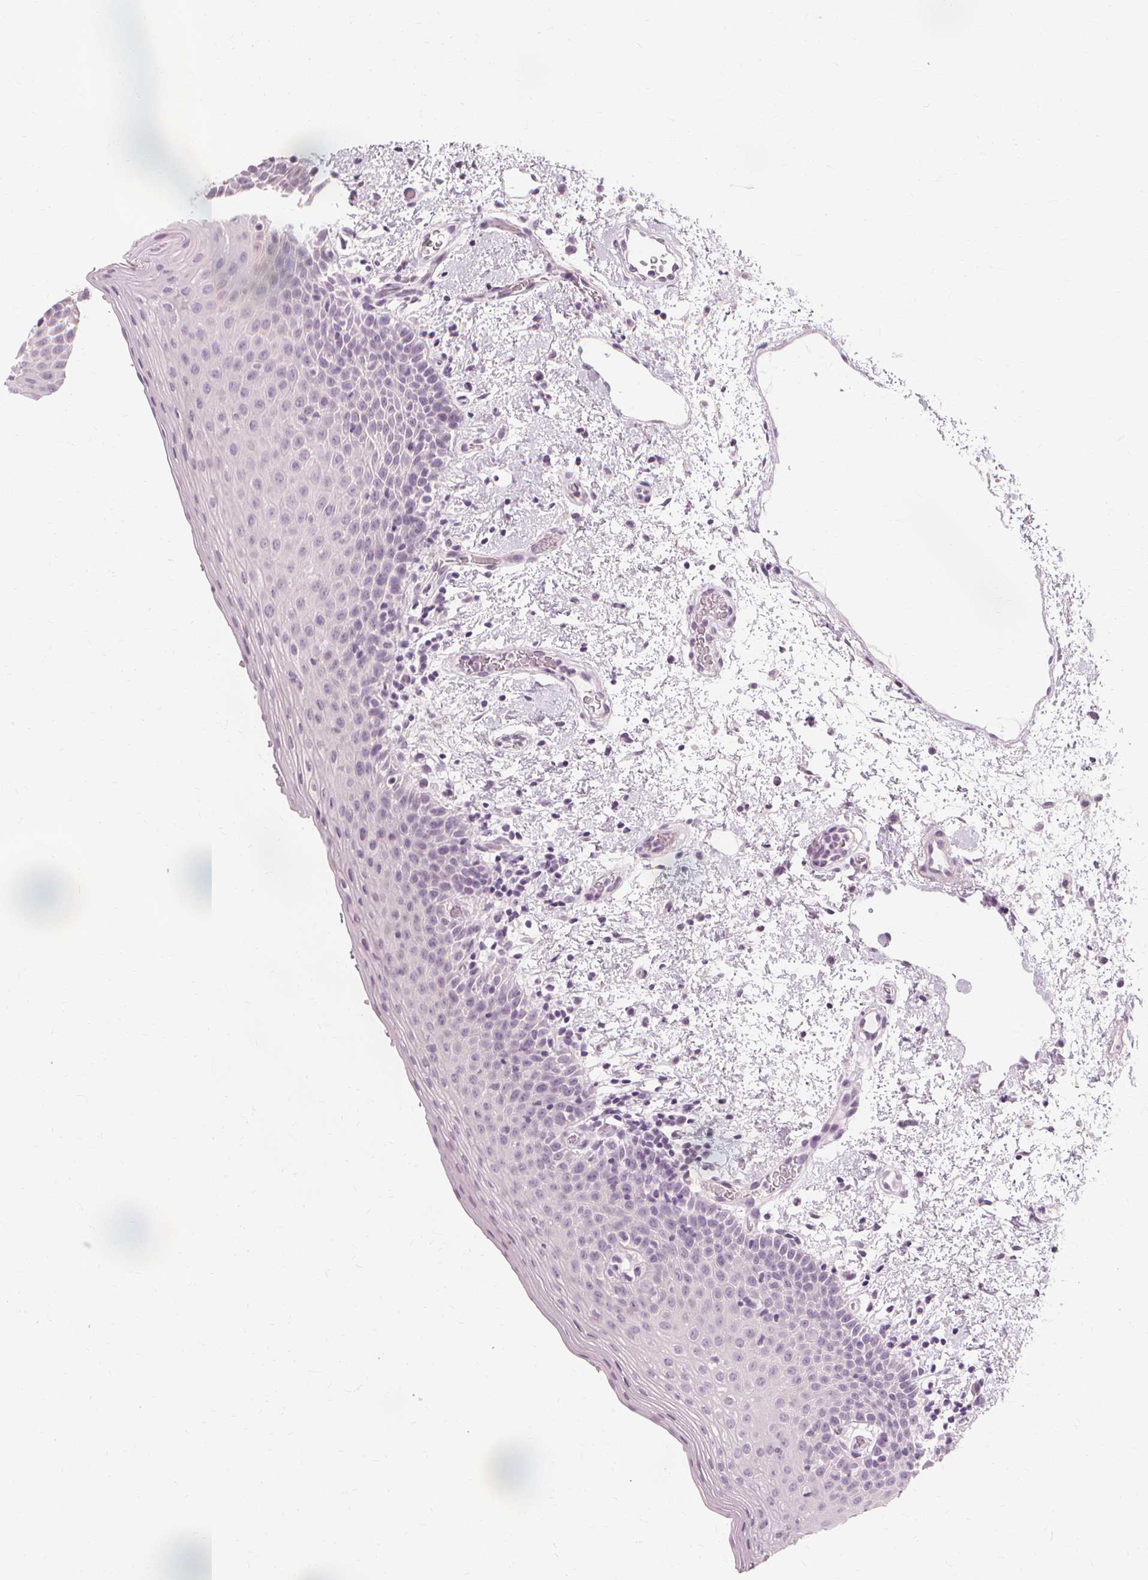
{"staining": {"intensity": "negative", "quantity": "none", "location": "none"}, "tissue": "oral mucosa", "cell_type": "Squamous epithelial cells", "image_type": "normal", "snomed": [{"axis": "morphology", "description": "Normal tissue, NOS"}, {"axis": "topography", "description": "Oral tissue"}, {"axis": "topography", "description": "Head-Neck"}], "caption": "High power microscopy photomicrograph of an immunohistochemistry image of benign oral mucosa, revealing no significant expression in squamous epithelial cells. The staining was performed using DAB to visualize the protein expression in brown, while the nuclei were stained in blue with hematoxylin (Magnification: 20x).", "gene": "MUC12", "patient": {"sex": "female", "age": 55}}